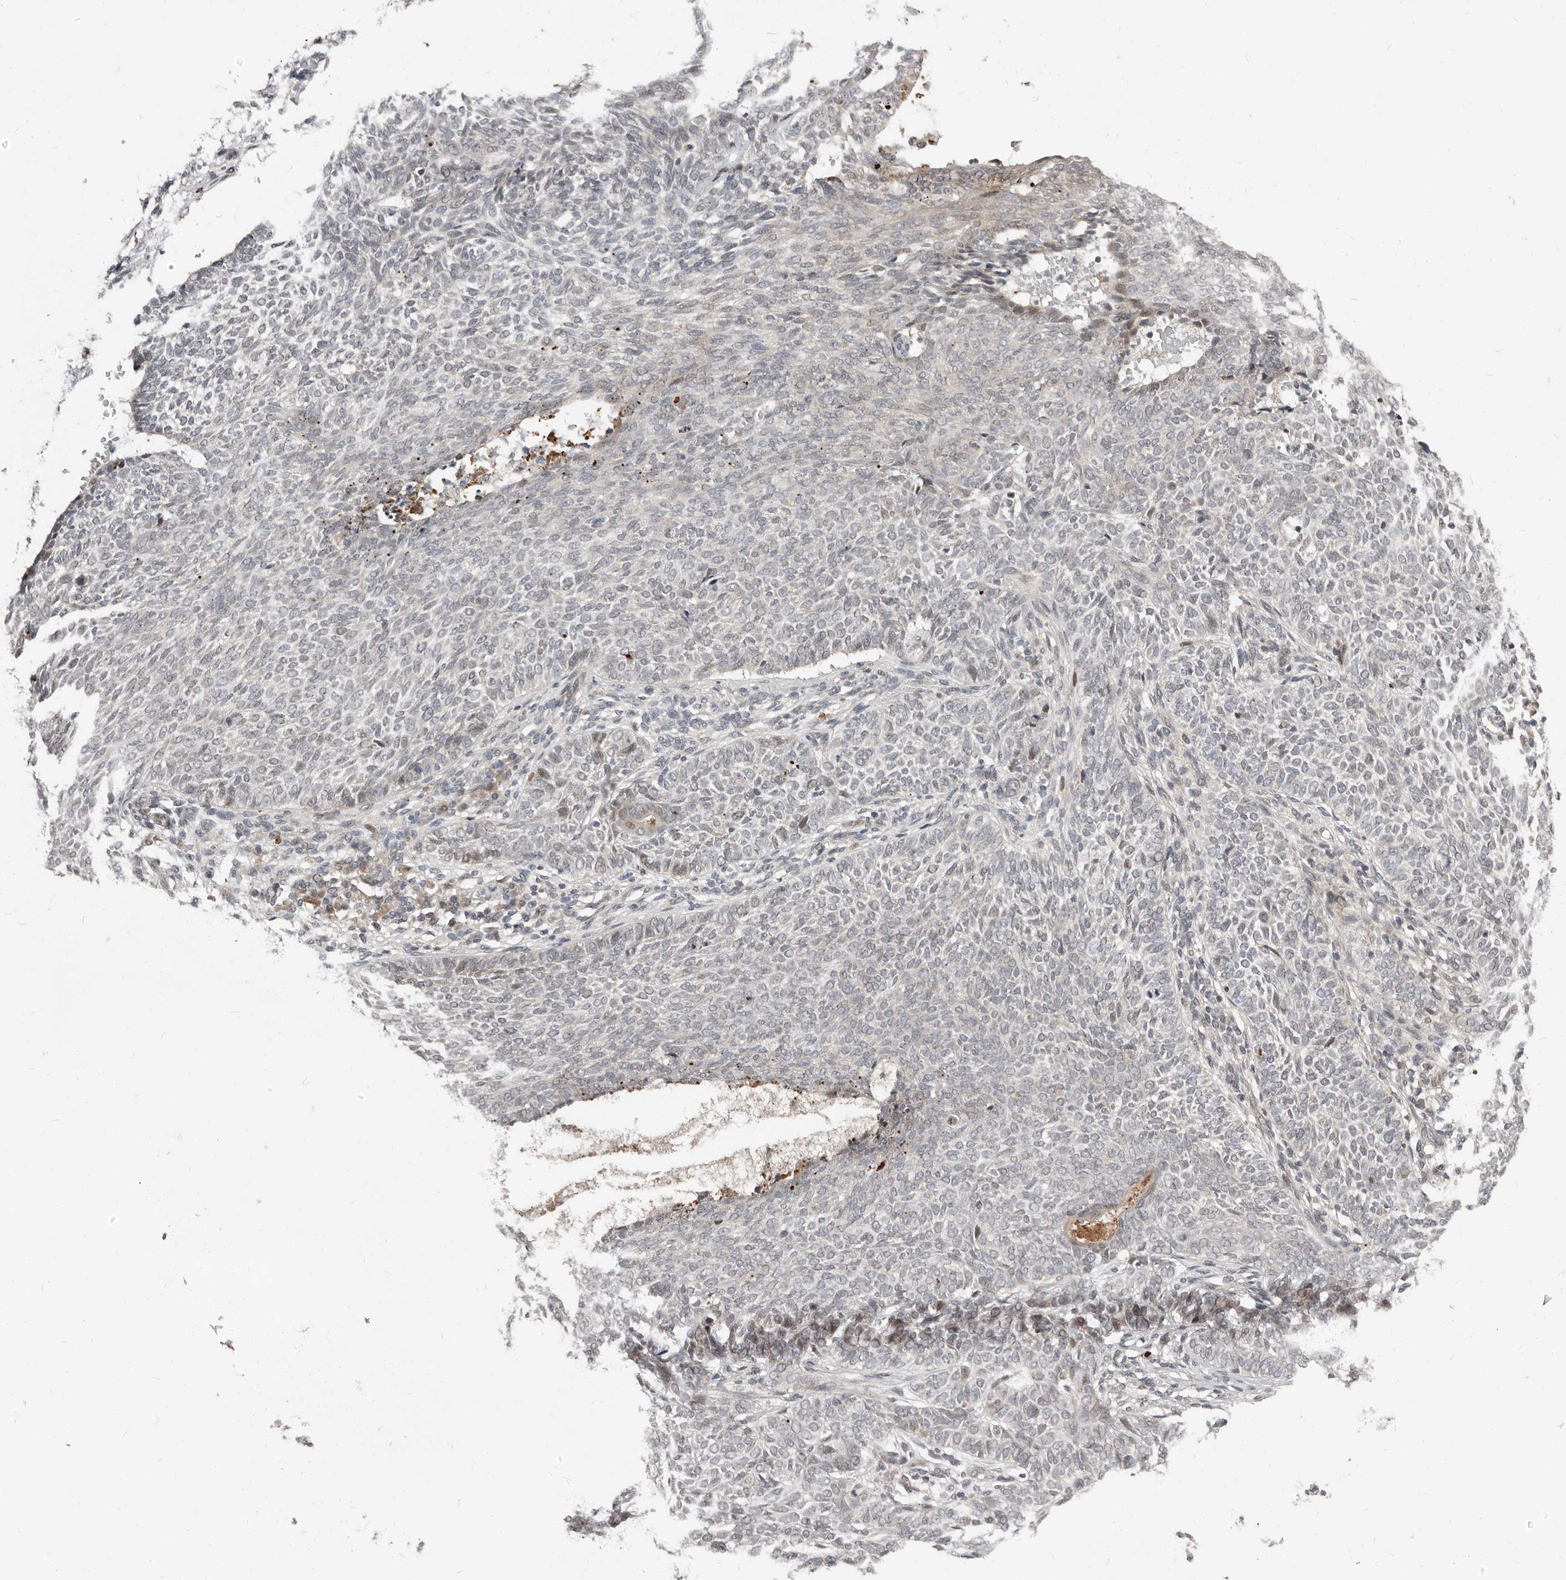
{"staining": {"intensity": "negative", "quantity": "none", "location": "none"}, "tissue": "skin cancer", "cell_type": "Tumor cells", "image_type": "cancer", "snomed": [{"axis": "morphology", "description": "Basal cell carcinoma"}, {"axis": "topography", "description": "Skin"}], "caption": "Immunohistochemical staining of human basal cell carcinoma (skin) demonstrates no significant positivity in tumor cells. (Stains: DAB immunohistochemistry (IHC) with hematoxylin counter stain, Microscopy: brightfield microscopy at high magnification).", "gene": "APOL6", "patient": {"sex": "male", "age": 87}}